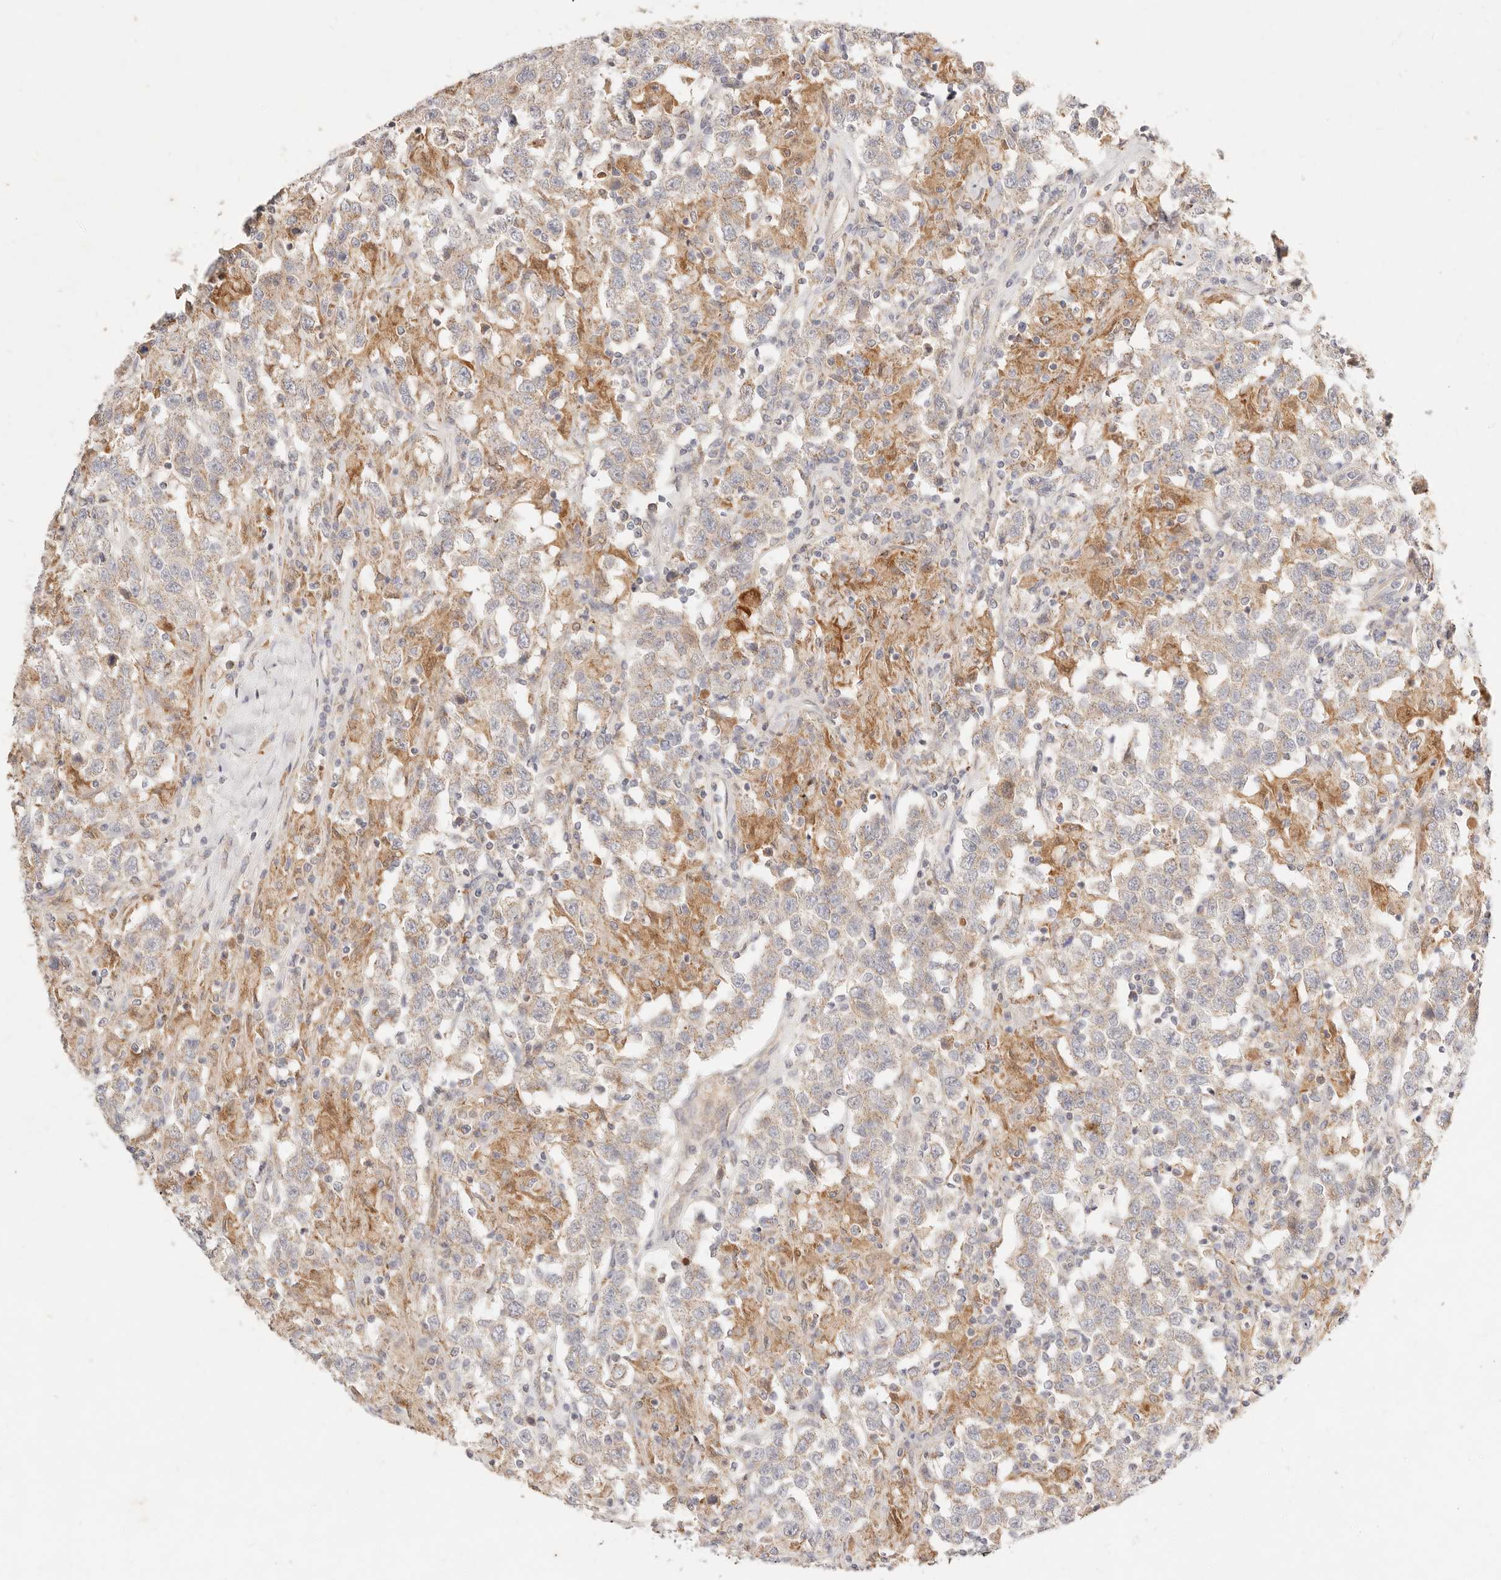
{"staining": {"intensity": "weak", "quantity": "<25%", "location": "cytoplasmic/membranous"}, "tissue": "testis cancer", "cell_type": "Tumor cells", "image_type": "cancer", "snomed": [{"axis": "morphology", "description": "Seminoma, NOS"}, {"axis": "topography", "description": "Testis"}], "caption": "Protein analysis of testis cancer (seminoma) reveals no significant expression in tumor cells.", "gene": "ACOX1", "patient": {"sex": "male", "age": 41}}